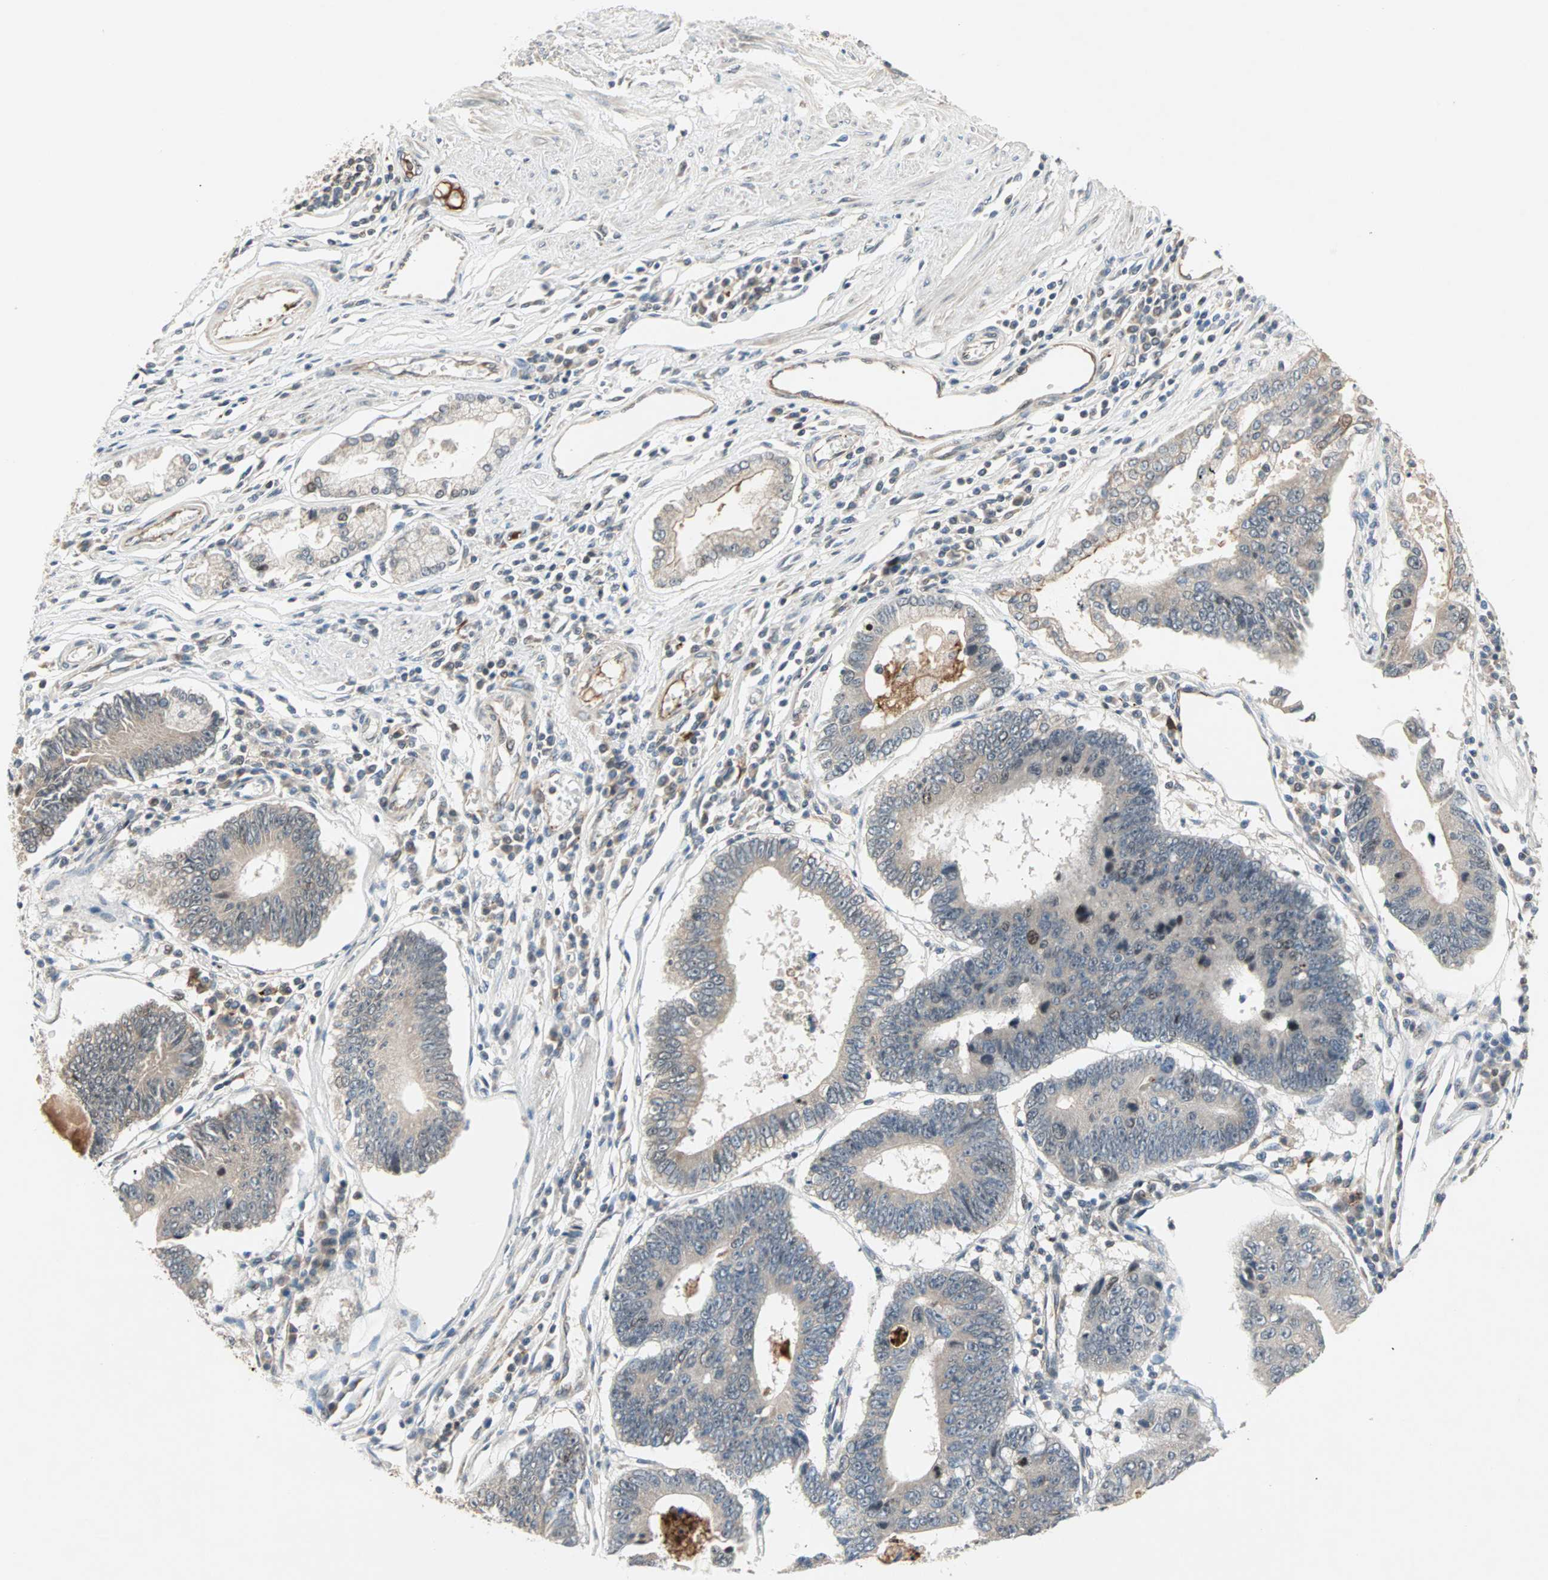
{"staining": {"intensity": "moderate", "quantity": ">75%", "location": "cytoplasmic/membranous"}, "tissue": "stomach cancer", "cell_type": "Tumor cells", "image_type": "cancer", "snomed": [{"axis": "morphology", "description": "Adenocarcinoma, NOS"}, {"axis": "topography", "description": "Stomach"}], "caption": "Adenocarcinoma (stomach) stained for a protein reveals moderate cytoplasmic/membranous positivity in tumor cells.", "gene": "PROS1", "patient": {"sex": "male", "age": 59}}